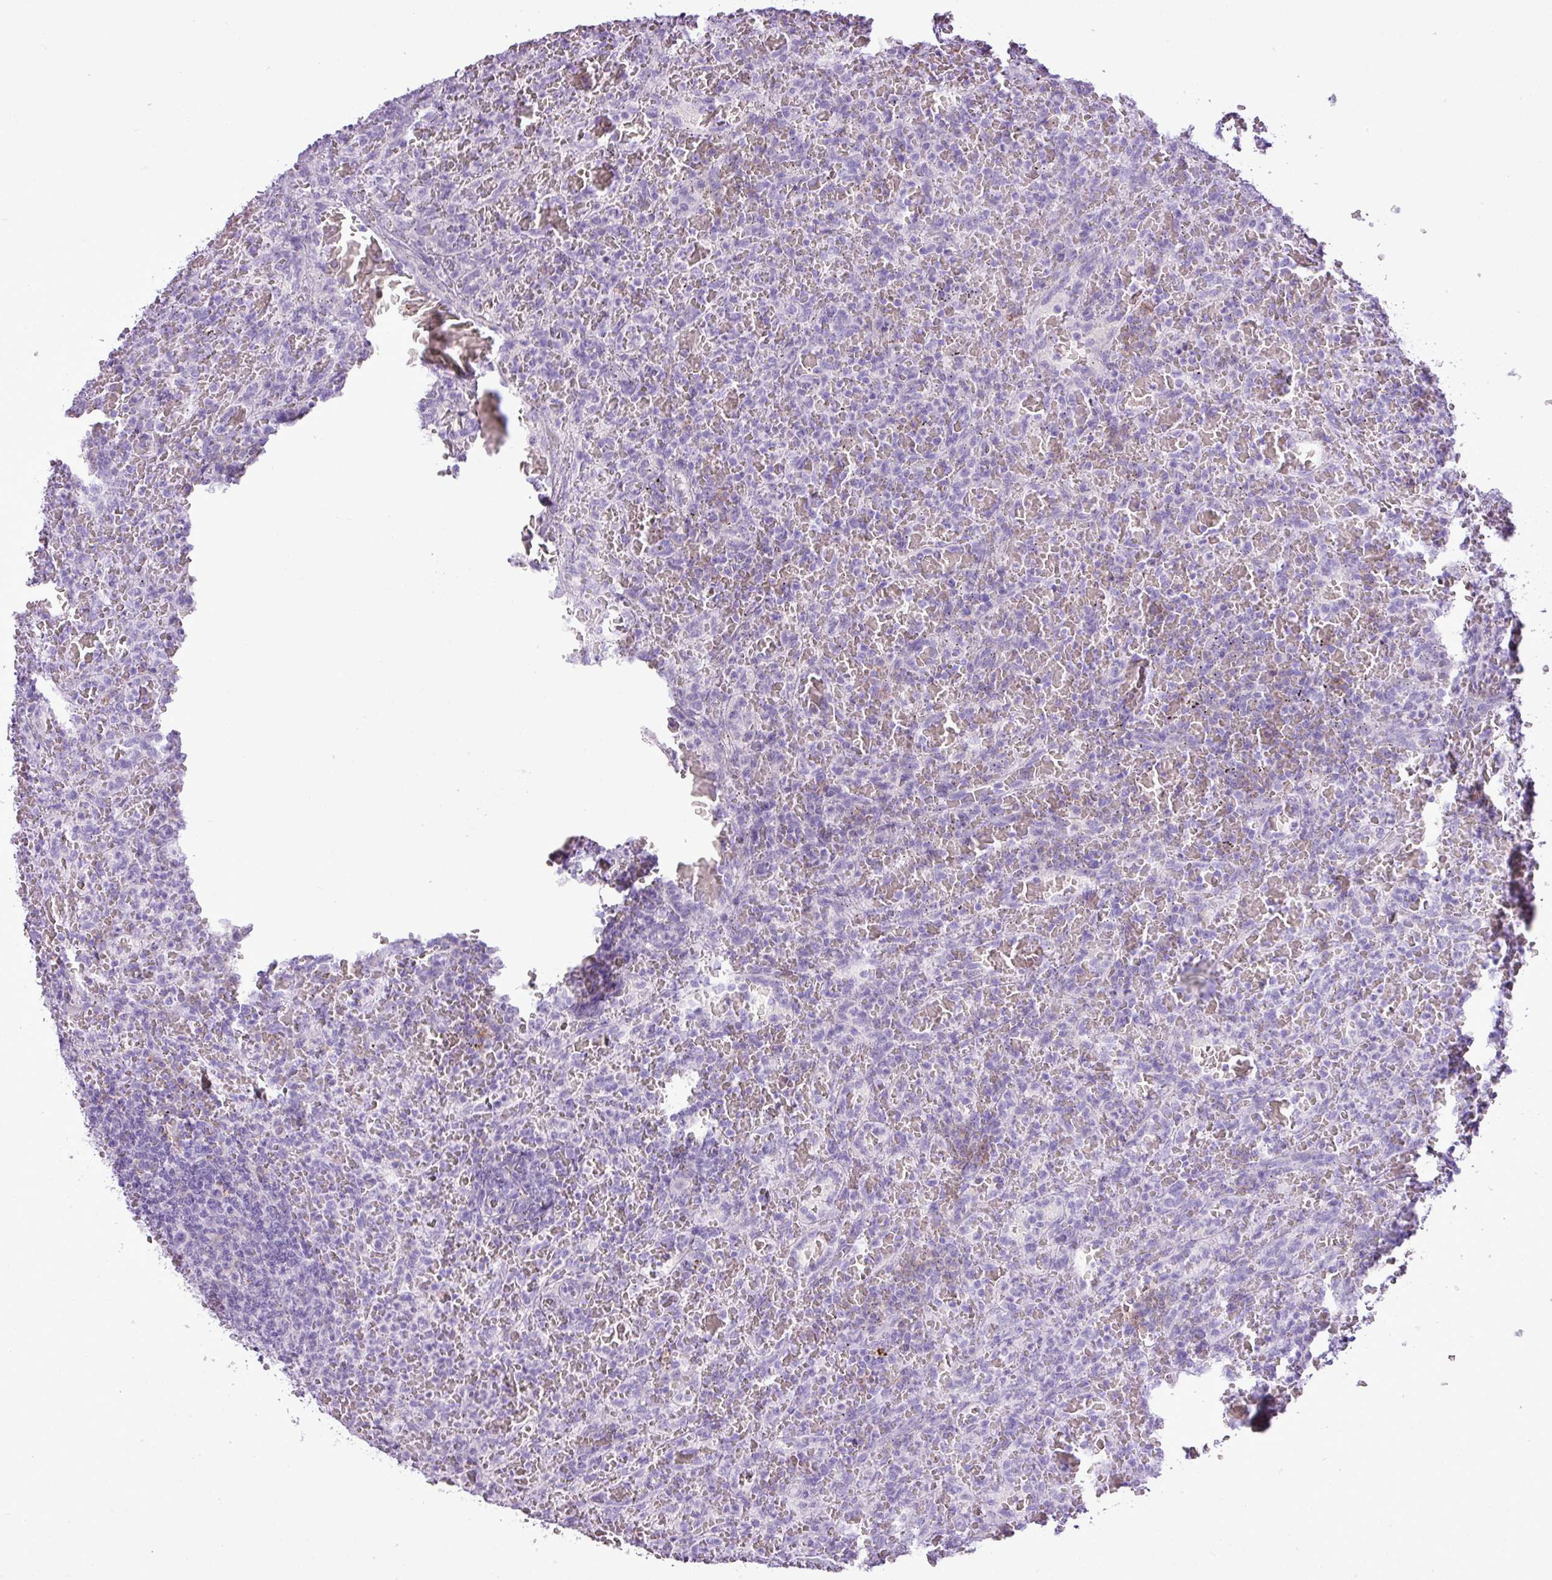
{"staining": {"intensity": "negative", "quantity": "none", "location": "none"}, "tissue": "lymphoma", "cell_type": "Tumor cells", "image_type": "cancer", "snomed": [{"axis": "morphology", "description": "Malignant lymphoma, non-Hodgkin's type, Low grade"}, {"axis": "topography", "description": "Spleen"}], "caption": "This is a image of immunohistochemistry (IHC) staining of low-grade malignant lymphoma, non-Hodgkin's type, which shows no positivity in tumor cells.", "gene": "RBMXL2", "patient": {"sex": "female", "age": 64}}